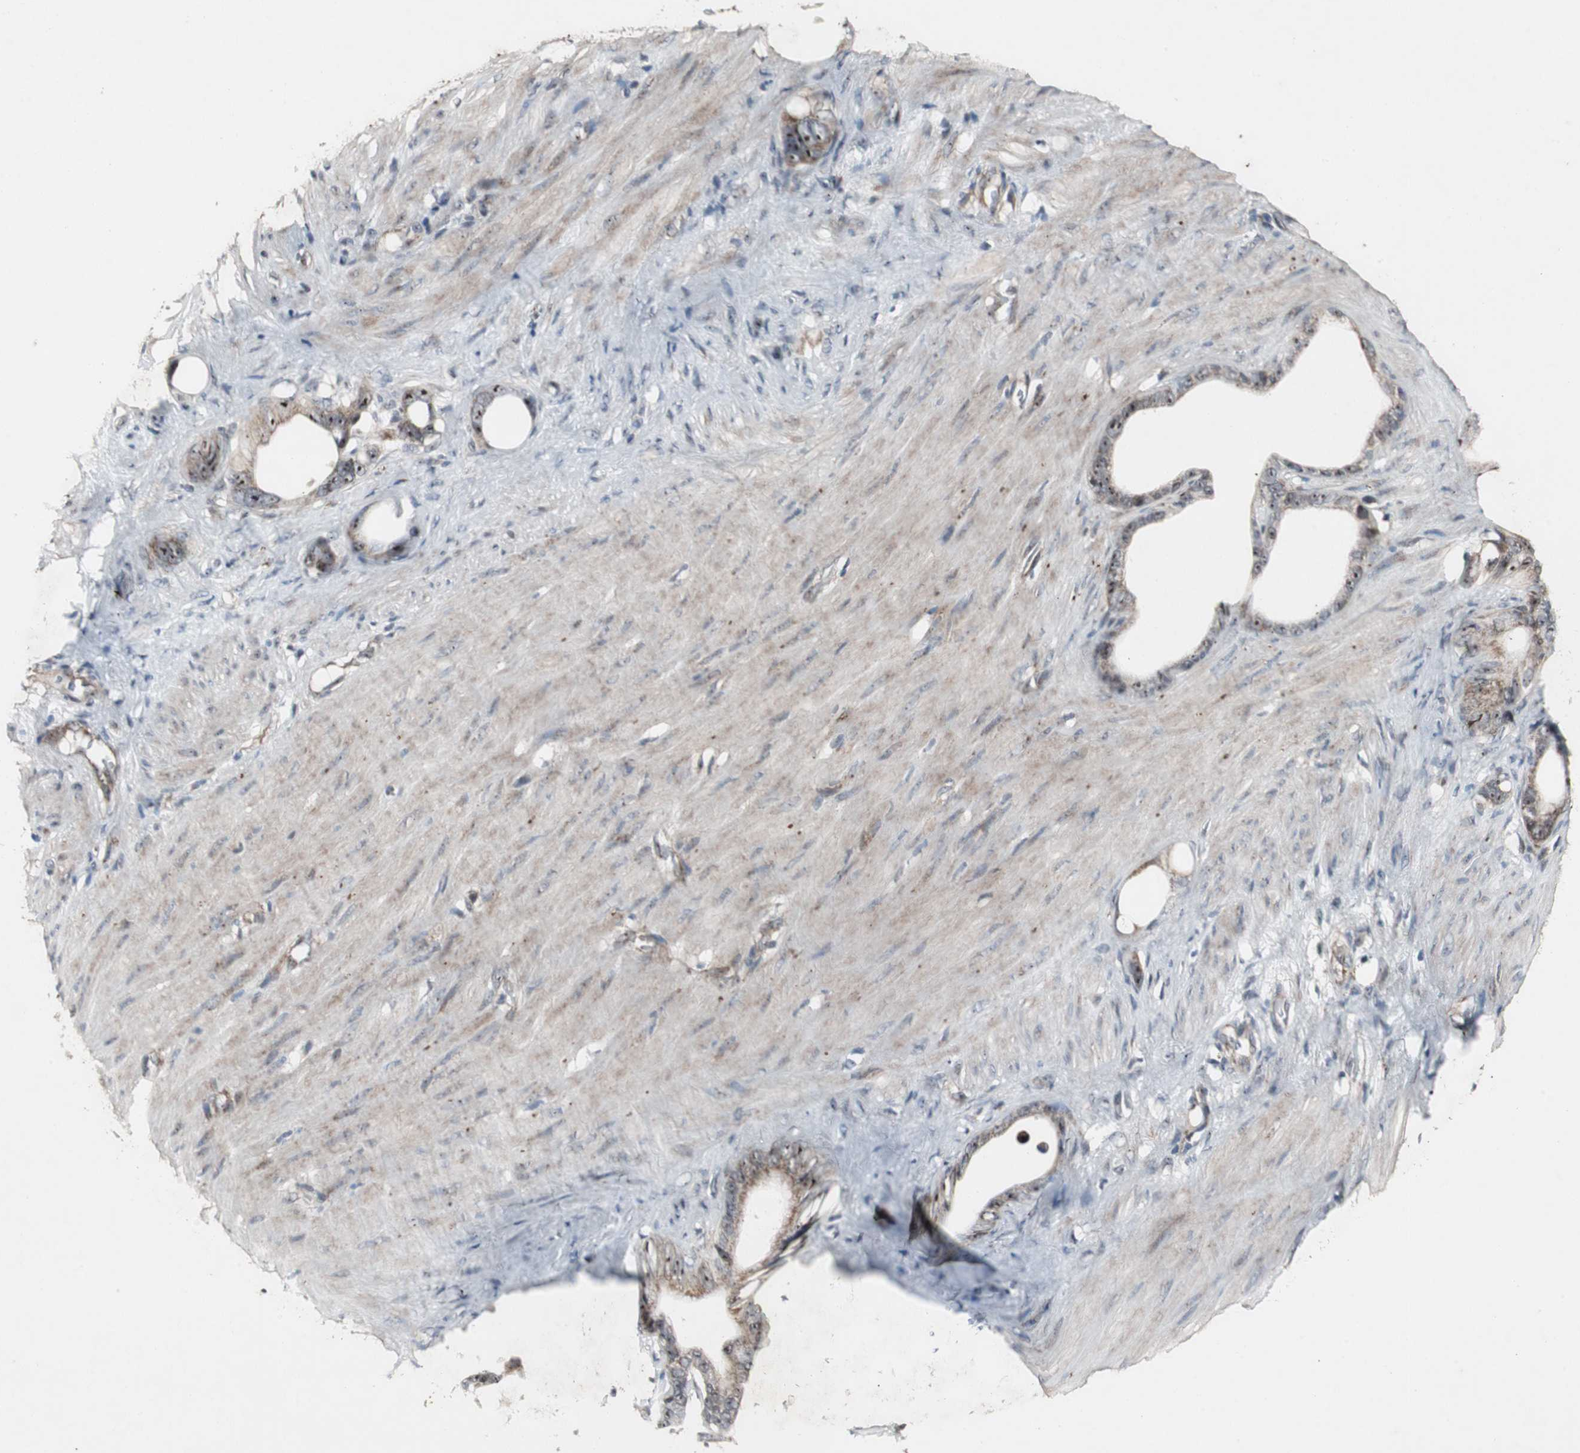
{"staining": {"intensity": "moderate", "quantity": "25%-75%", "location": "cytoplasmic/membranous"}, "tissue": "stomach cancer", "cell_type": "Tumor cells", "image_type": "cancer", "snomed": [{"axis": "morphology", "description": "Adenocarcinoma, NOS"}, {"axis": "topography", "description": "Stomach"}], "caption": "Stomach cancer (adenocarcinoma) stained for a protein (brown) exhibits moderate cytoplasmic/membranous positive staining in about 25%-75% of tumor cells.", "gene": "MRPL40", "patient": {"sex": "female", "age": 75}}